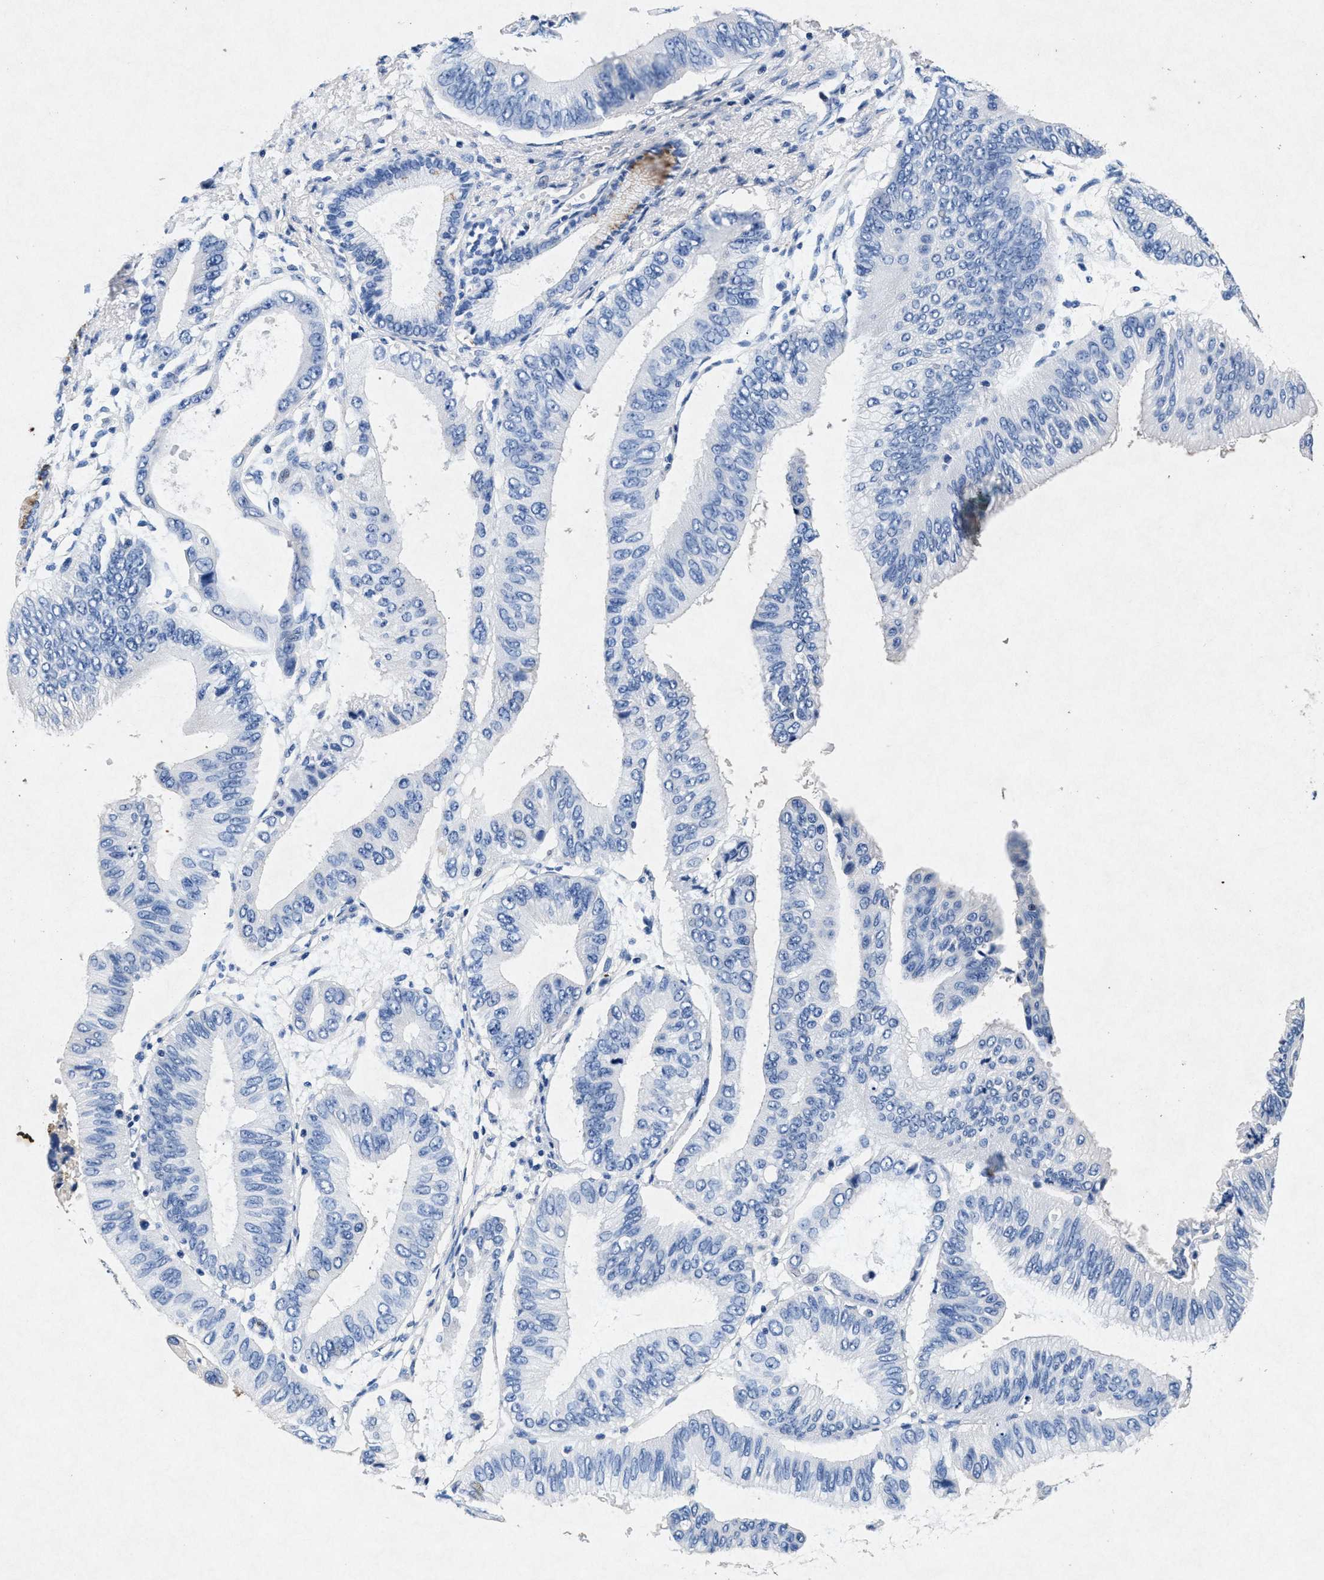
{"staining": {"intensity": "negative", "quantity": "none", "location": "none"}, "tissue": "pancreatic cancer", "cell_type": "Tumor cells", "image_type": "cancer", "snomed": [{"axis": "morphology", "description": "Adenocarcinoma, NOS"}, {"axis": "topography", "description": "Pancreas"}], "caption": "An immunohistochemistry (IHC) photomicrograph of pancreatic cancer is shown. There is no staining in tumor cells of pancreatic cancer.", "gene": "MAP6", "patient": {"sex": "male", "age": 77}}